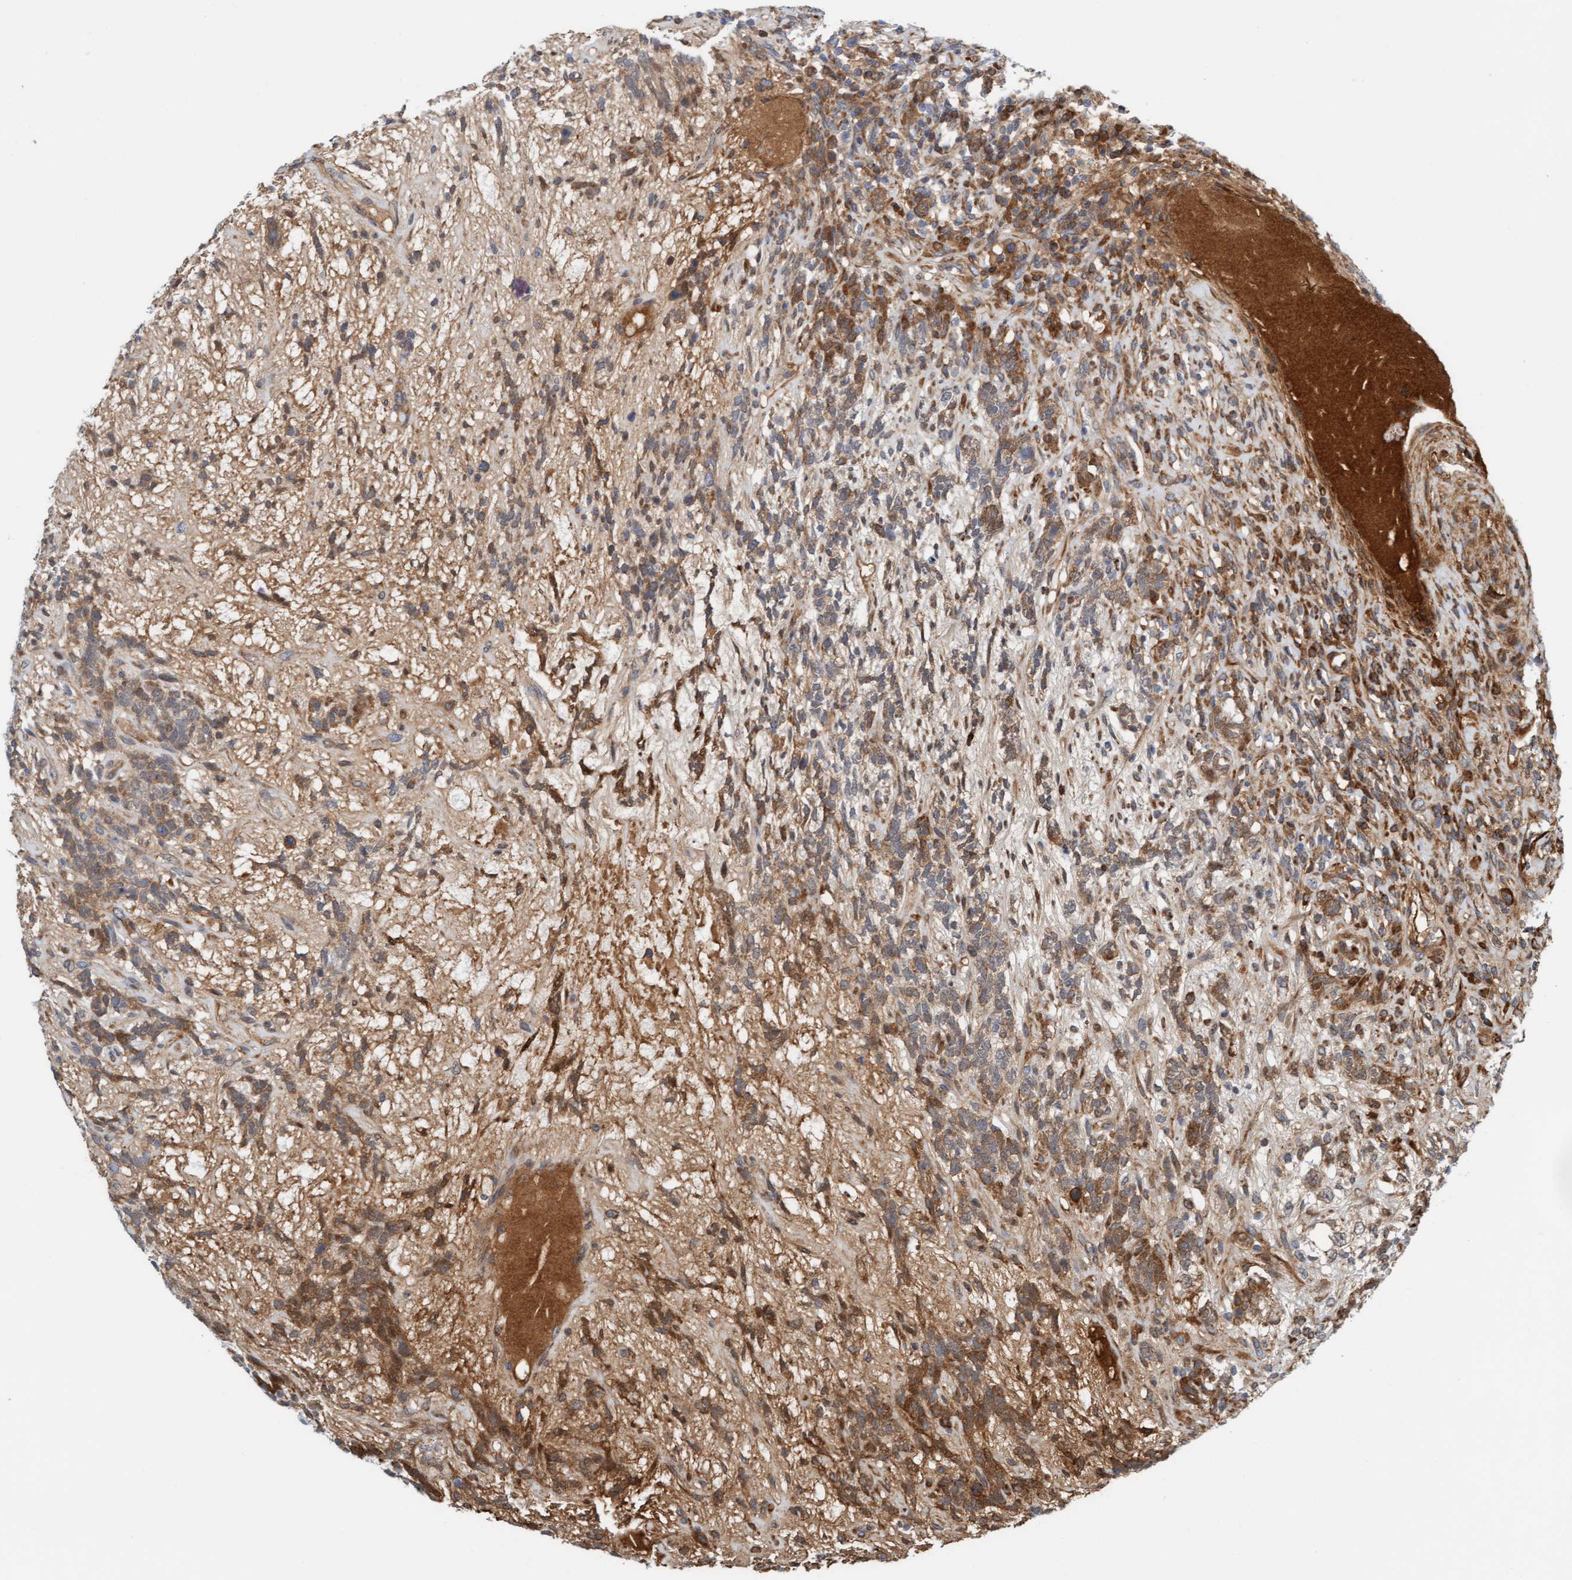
{"staining": {"intensity": "moderate", "quantity": "25%-75%", "location": "cytoplasmic/membranous"}, "tissue": "testis cancer", "cell_type": "Tumor cells", "image_type": "cancer", "snomed": [{"axis": "morphology", "description": "Seminoma, NOS"}, {"axis": "topography", "description": "Testis"}], "caption": "Brown immunohistochemical staining in human seminoma (testis) exhibits moderate cytoplasmic/membranous expression in about 25%-75% of tumor cells.", "gene": "EIF4EBP1", "patient": {"sex": "male", "age": 28}}